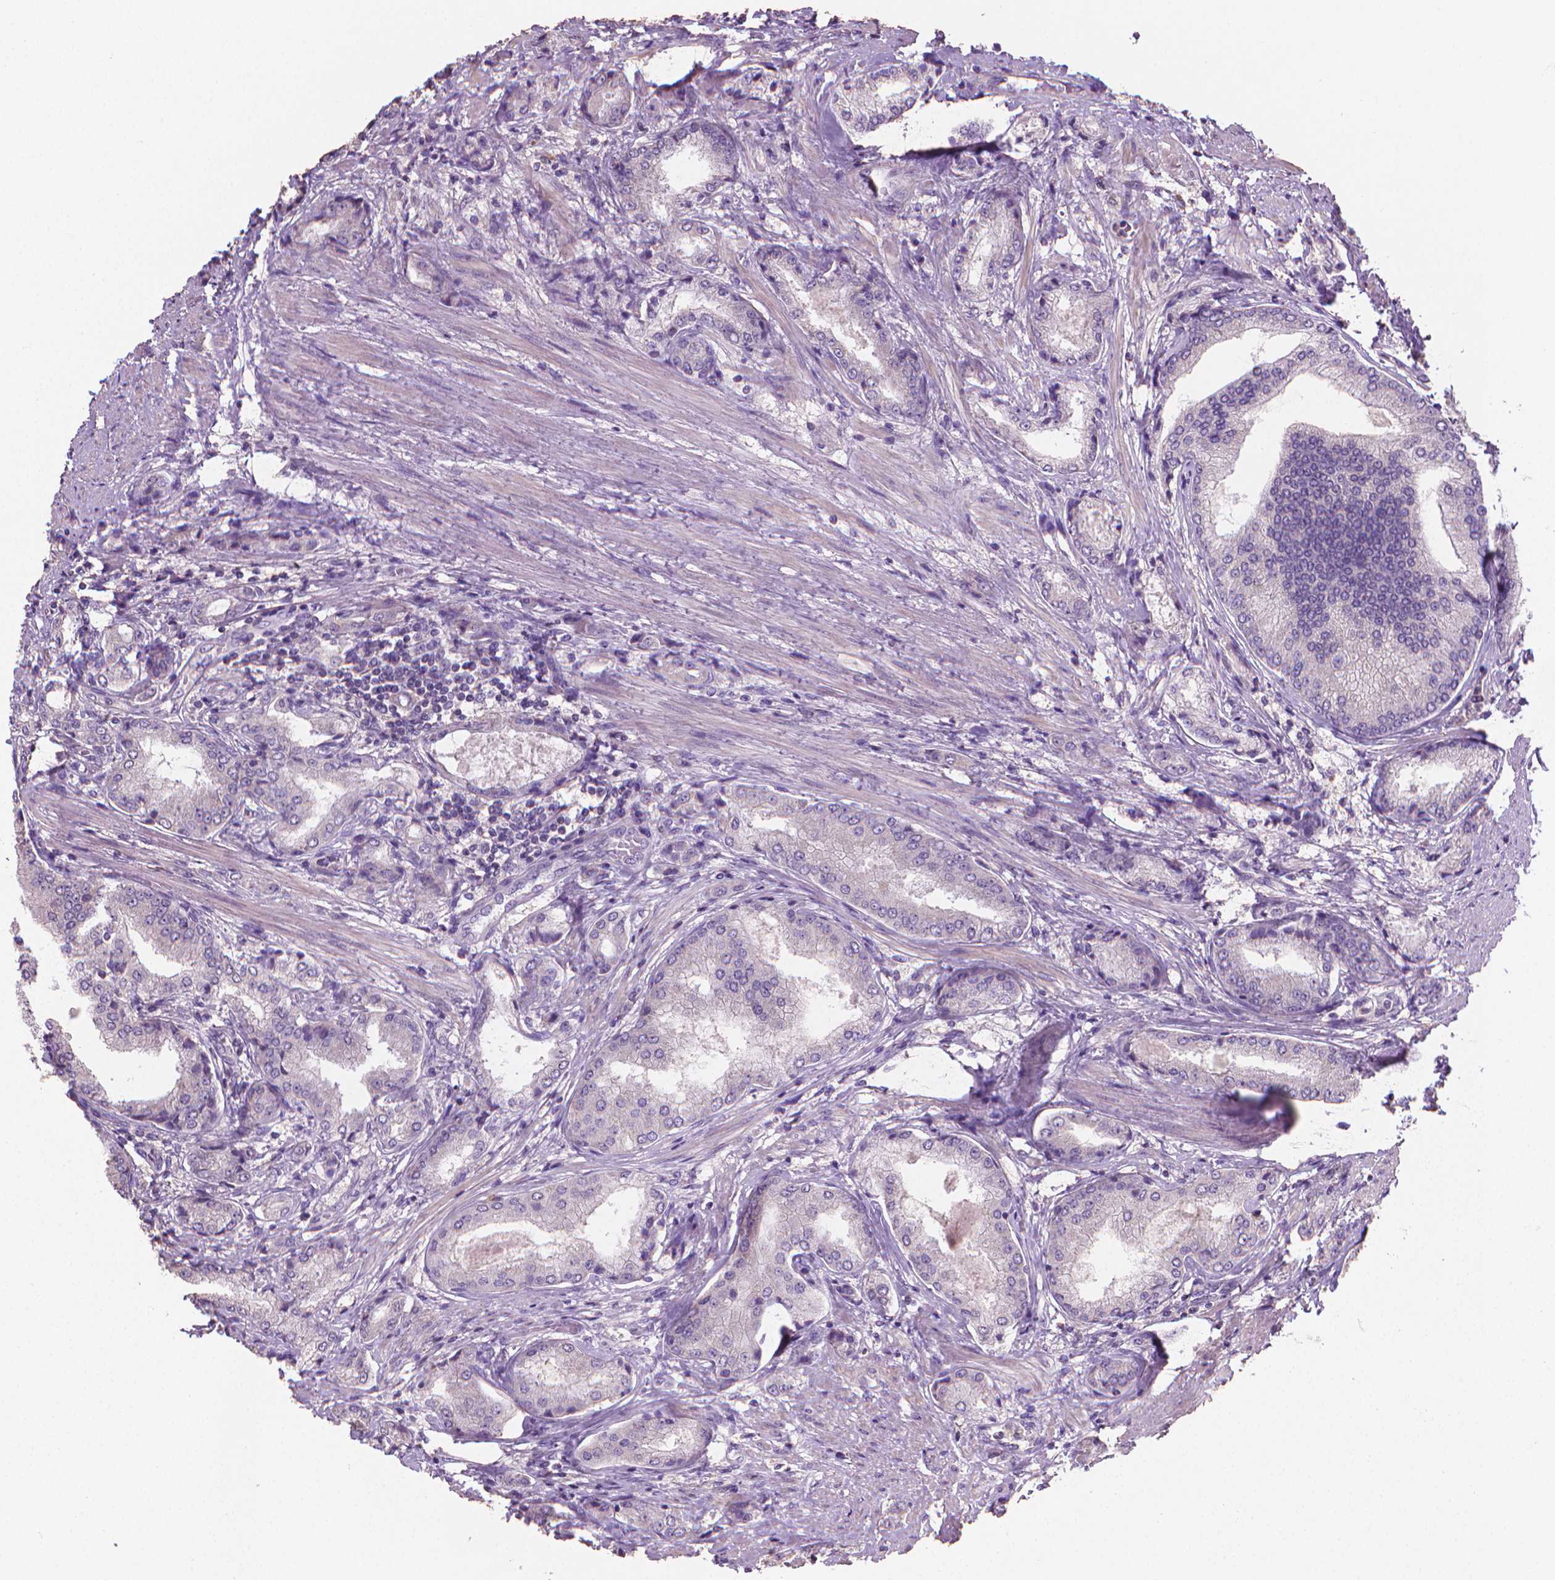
{"staining": {"intensity": "negative", "quantity": "none", "location": "none"}, "tissue": "prostate cancer", "cell_type": "Tumor cells", "image_type": "cancer", "snomed": [{"axis": "morphology", "description": "Adenocarcinoma, NOS"}, {"axis": "topography", "description": "Prostate"}], "caption": "IHC image of neoplastic tissue: prostate adenocarcinoma stained with DAB demonstrates no significant protein staining in tumor cells.", "gene": "CATIP", "patient": {"sex": "male", "age": 63}}